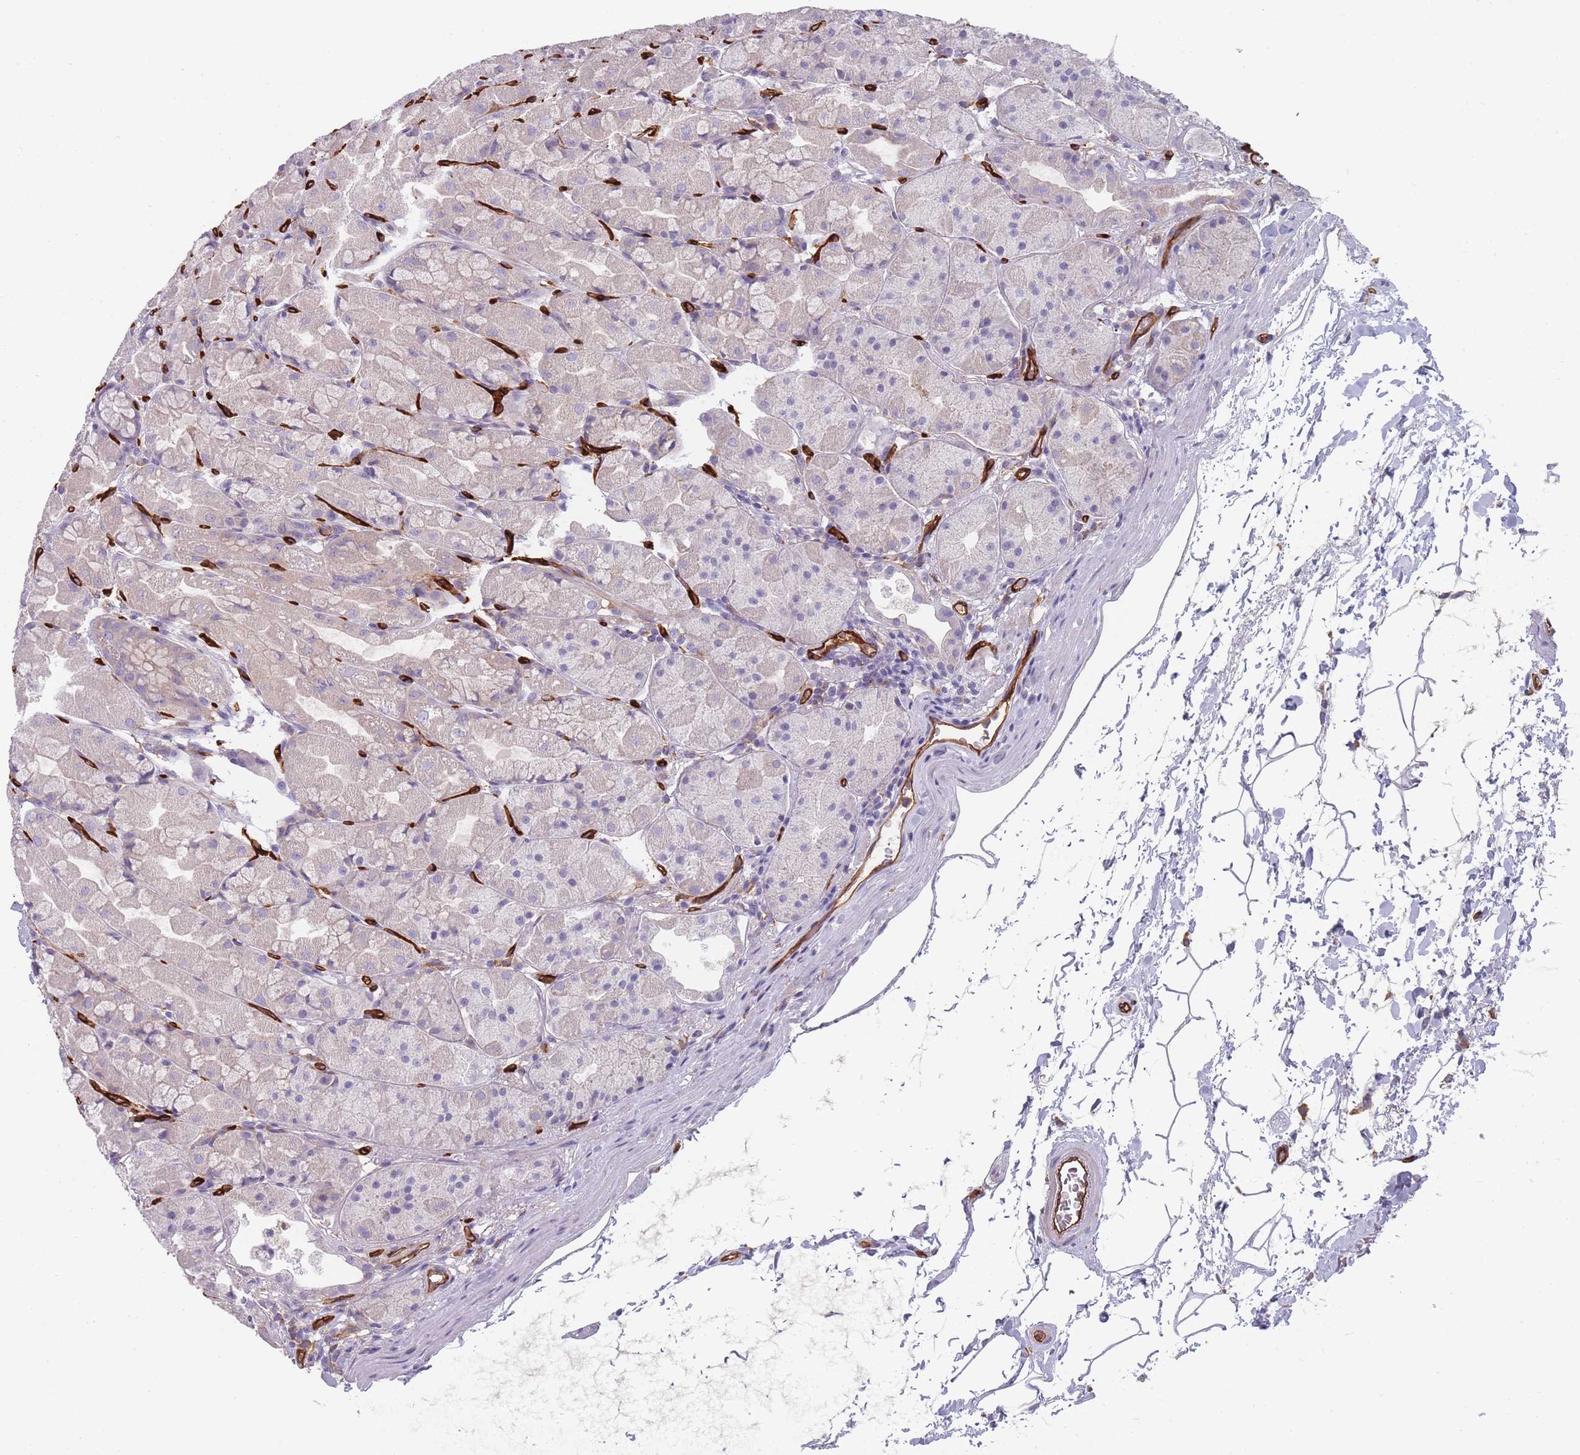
{"staining": {"intensity": "weak", "quantity": "<25%", "location": "cytoplasmic/membranous"}, "tissue": "stomach", "cell_type": "Glandular cells", "image_type": "normal", "snomed": [{"axis": "morphology", "description": "Normal tissue, NOS"}, {"axis": "topography", "description": "Stomach"}], "caption": "Immunohistochemistry image of benign stomach: stomach stained with DAB (3,3'-diaminobenzidine) reveals no significant protein positivity in glandular cells. (DAB IHC visualized using brightfield microscopy, high magnification).", "gene": "CD300LF", "patient": {"sex": "male", "age": 57}}